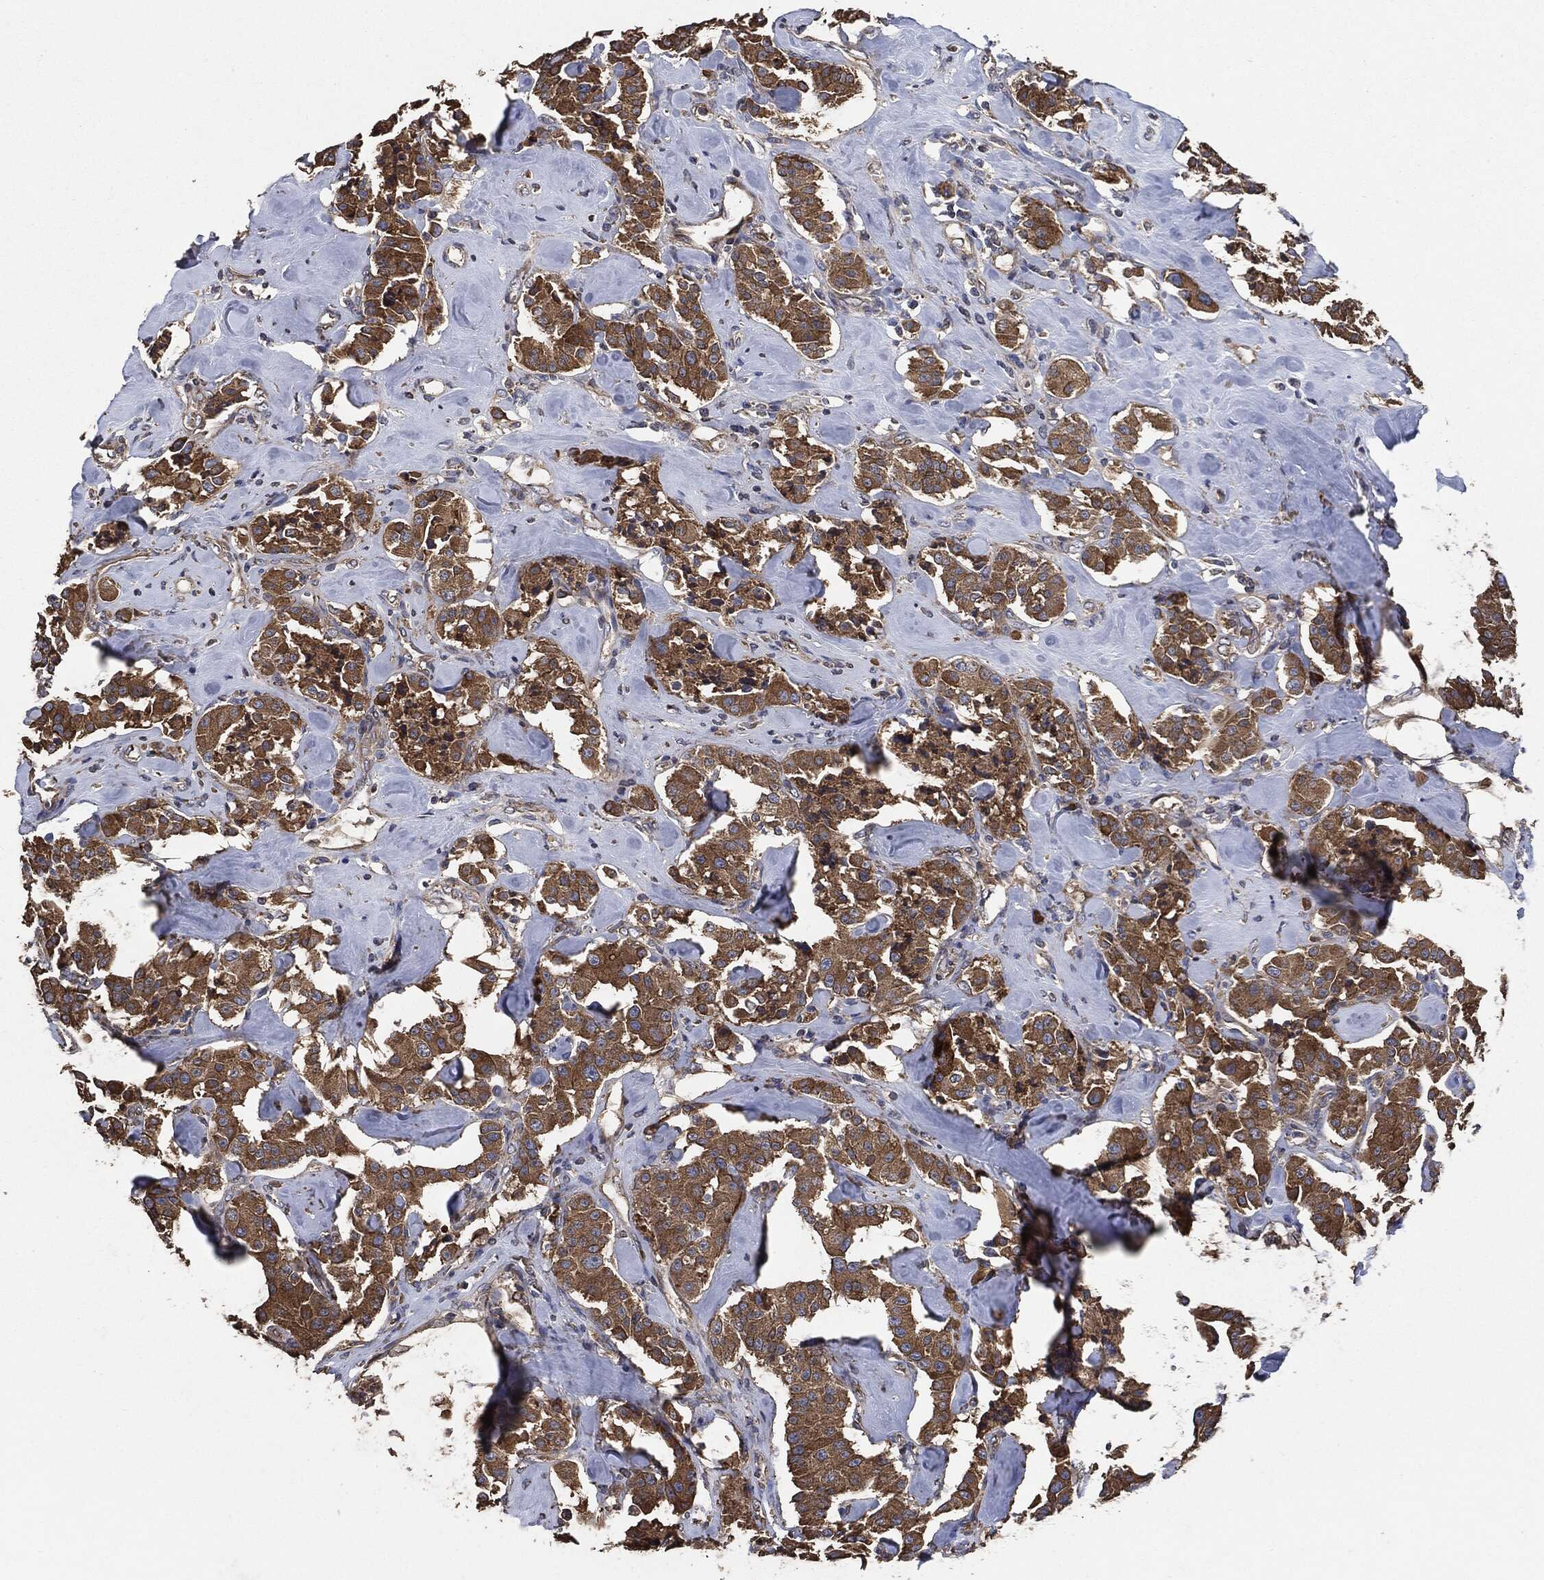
{"staining": {"intensity": "strong", "quantity": ">75%", "location": "cytoplasmic/membranous"}, "tissue": "carcinoid", "cell_type": "Tumor cells", "image_type": "cancer", "snomed": [{"axis": "morphology", "description": "Carcinoid, malignant, NOS"}, {"axis": "topography", "description": "Pancreas"}], "caption": "A high-resolution histopathology image shows immunohistochemistry staining of carcinoid (malignant), which exhibits strong cytoplasmic/membranous staining in about >75% of tumor cells. The staining is performed using DAB (3,3'-diaminobenzidine) brown chromogen to label protein expression. The nuclei are counter-stained blue using hematoxylin.", "gene": "STK3", "patient": {"sex": "male", "age": 41}}